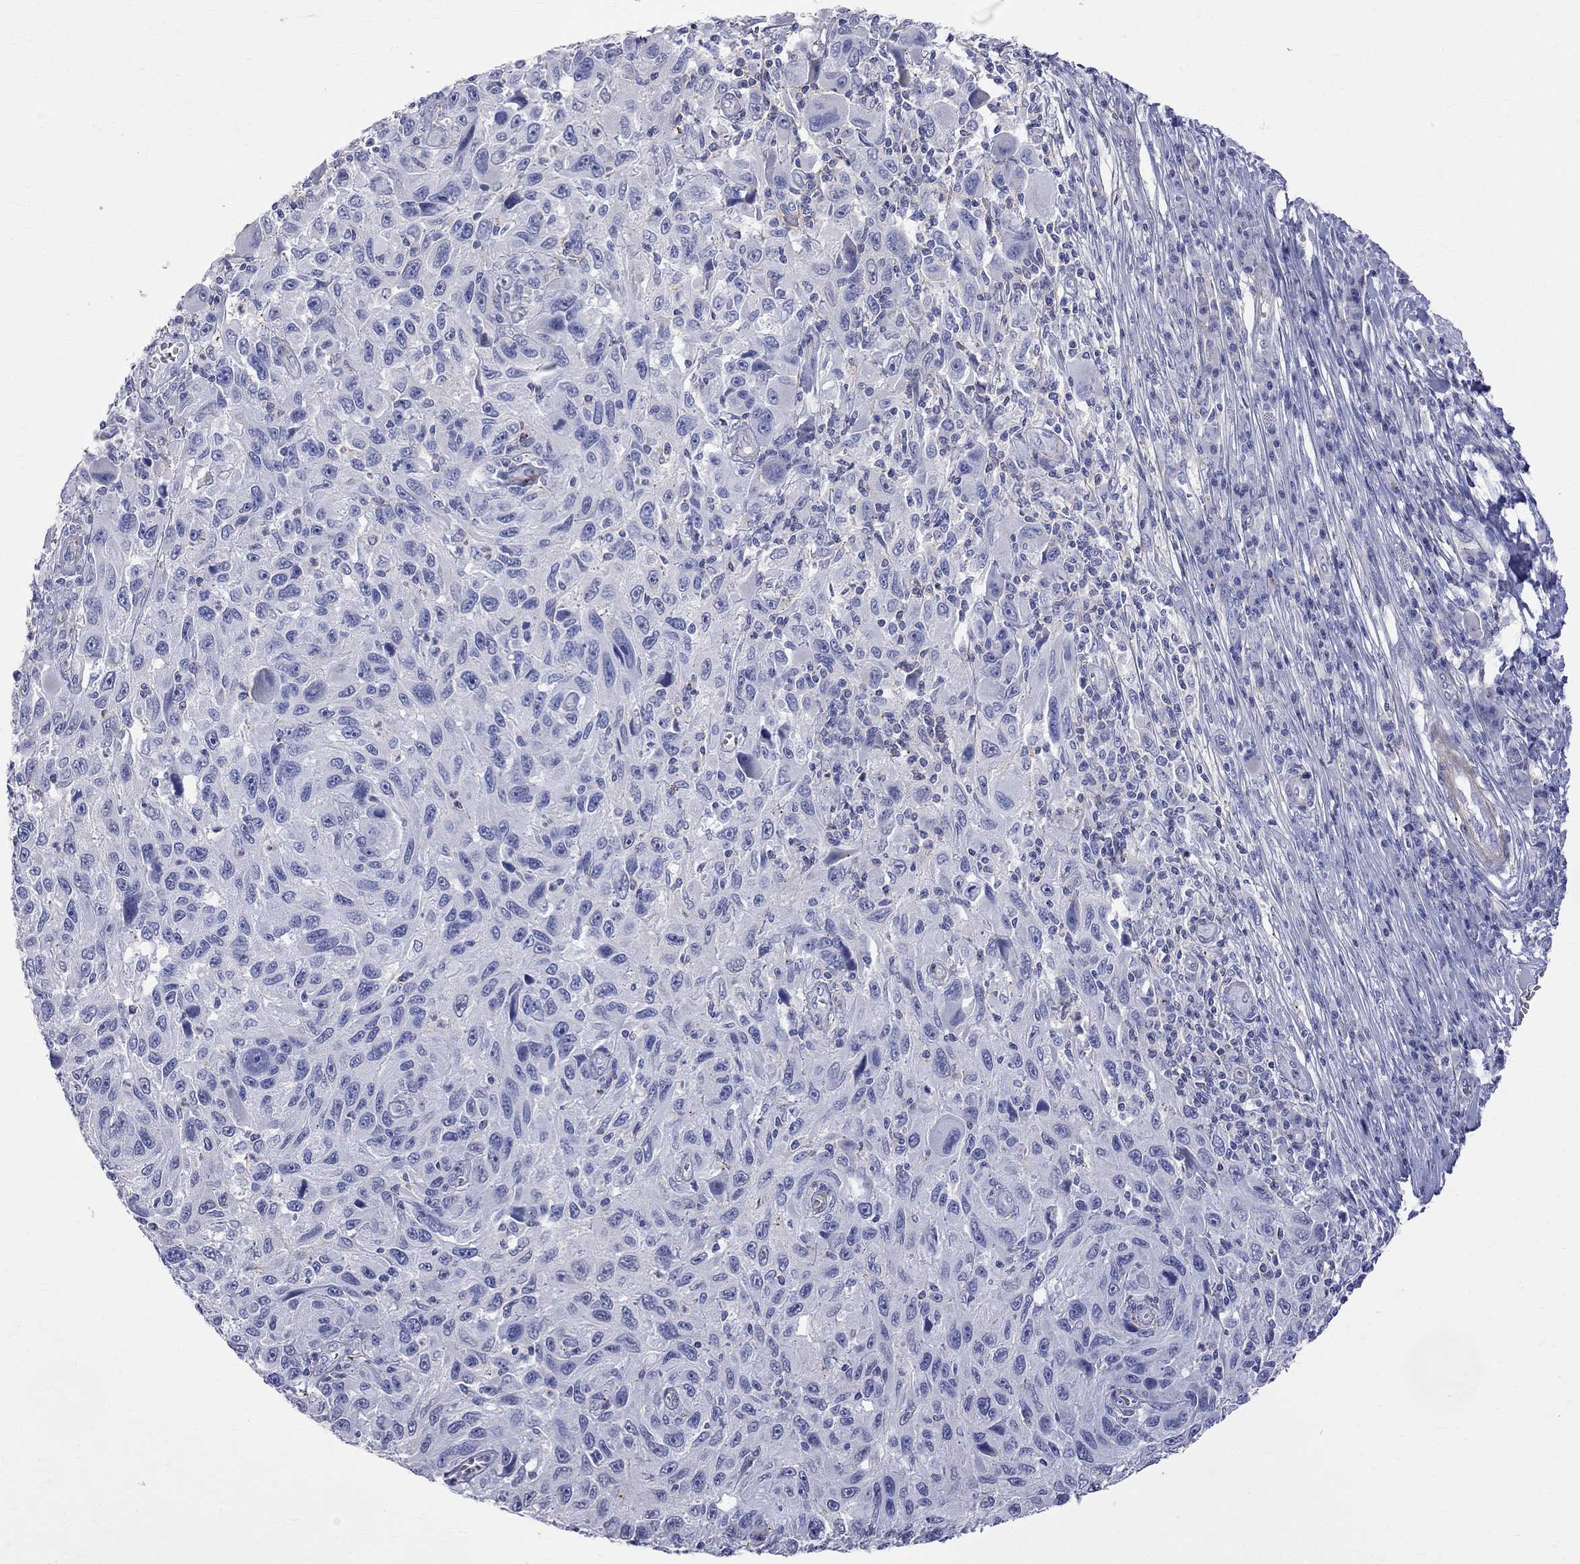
{"staining": {"intensity": "negative", "quantity": "none", "location": "none"}, "tissue": "melanoma", "cell_type": "Tumor cells", "image_type": "cancer", "snomed": [{"axis": "morphology", "description": "Malignant melanoma, NOS"}, {"axis": "topography", "description": "Skin"}], "caption": "The IHC photomicrograph has no significant positivity in tumor cells of malignant melanoma tissue.", "gene": "S100A3", "patient": {"sex": "male", "age": 53}}